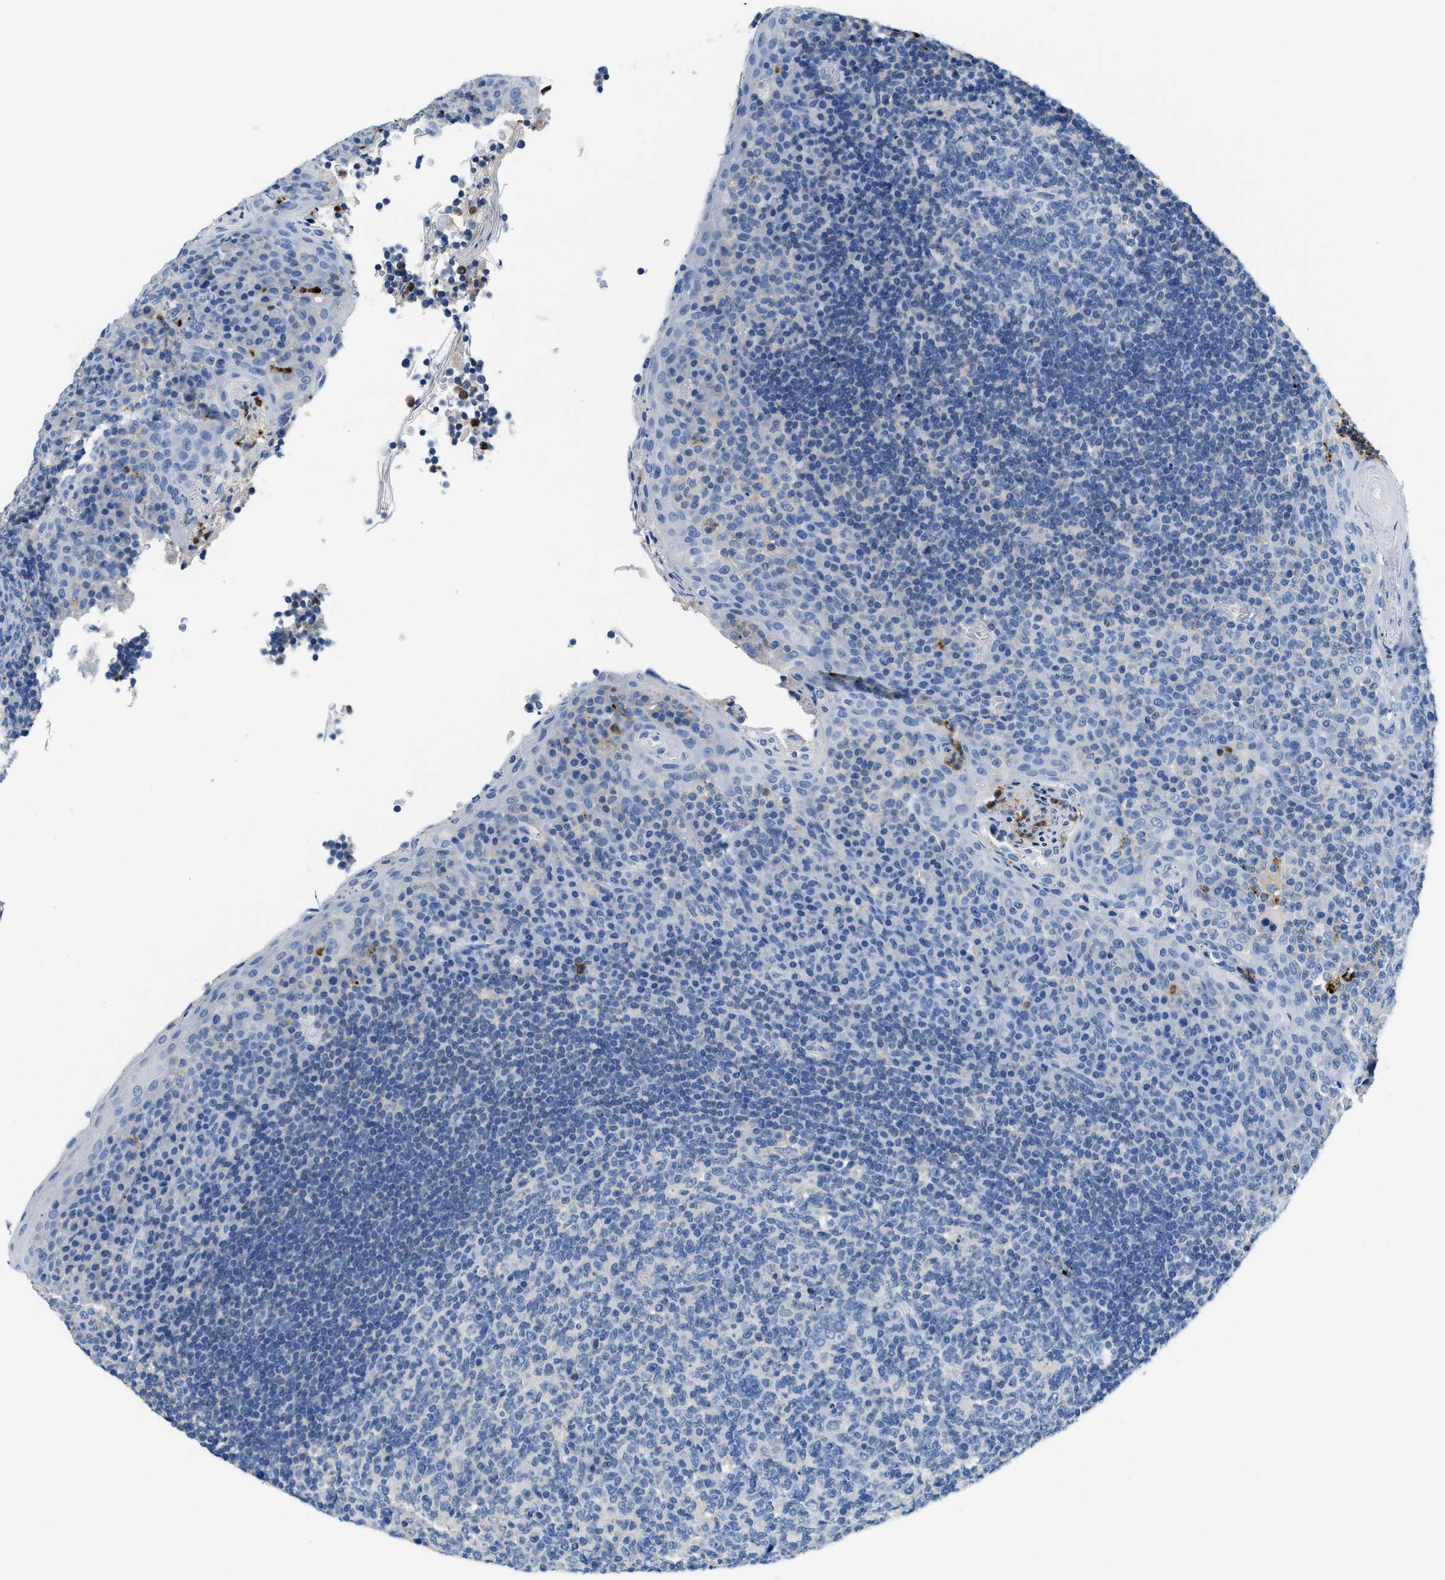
{"staining": {"intensity": "negative", "quantity": "none", "location": "none"}, "tissue": "tonsil", "cell_type": "Germinal center cells", "image_type": "normal", "snomed": [{"axis": "morphology", "description": "Normal tissue, NOS"}, {"axis": "topography", "description": "Tonsil"}], "caption": "The micrograph shows no significant expression in germinal center cells of tonsil.", "gene": "NEB", "patient": {"sex": "male", "age": 17}}